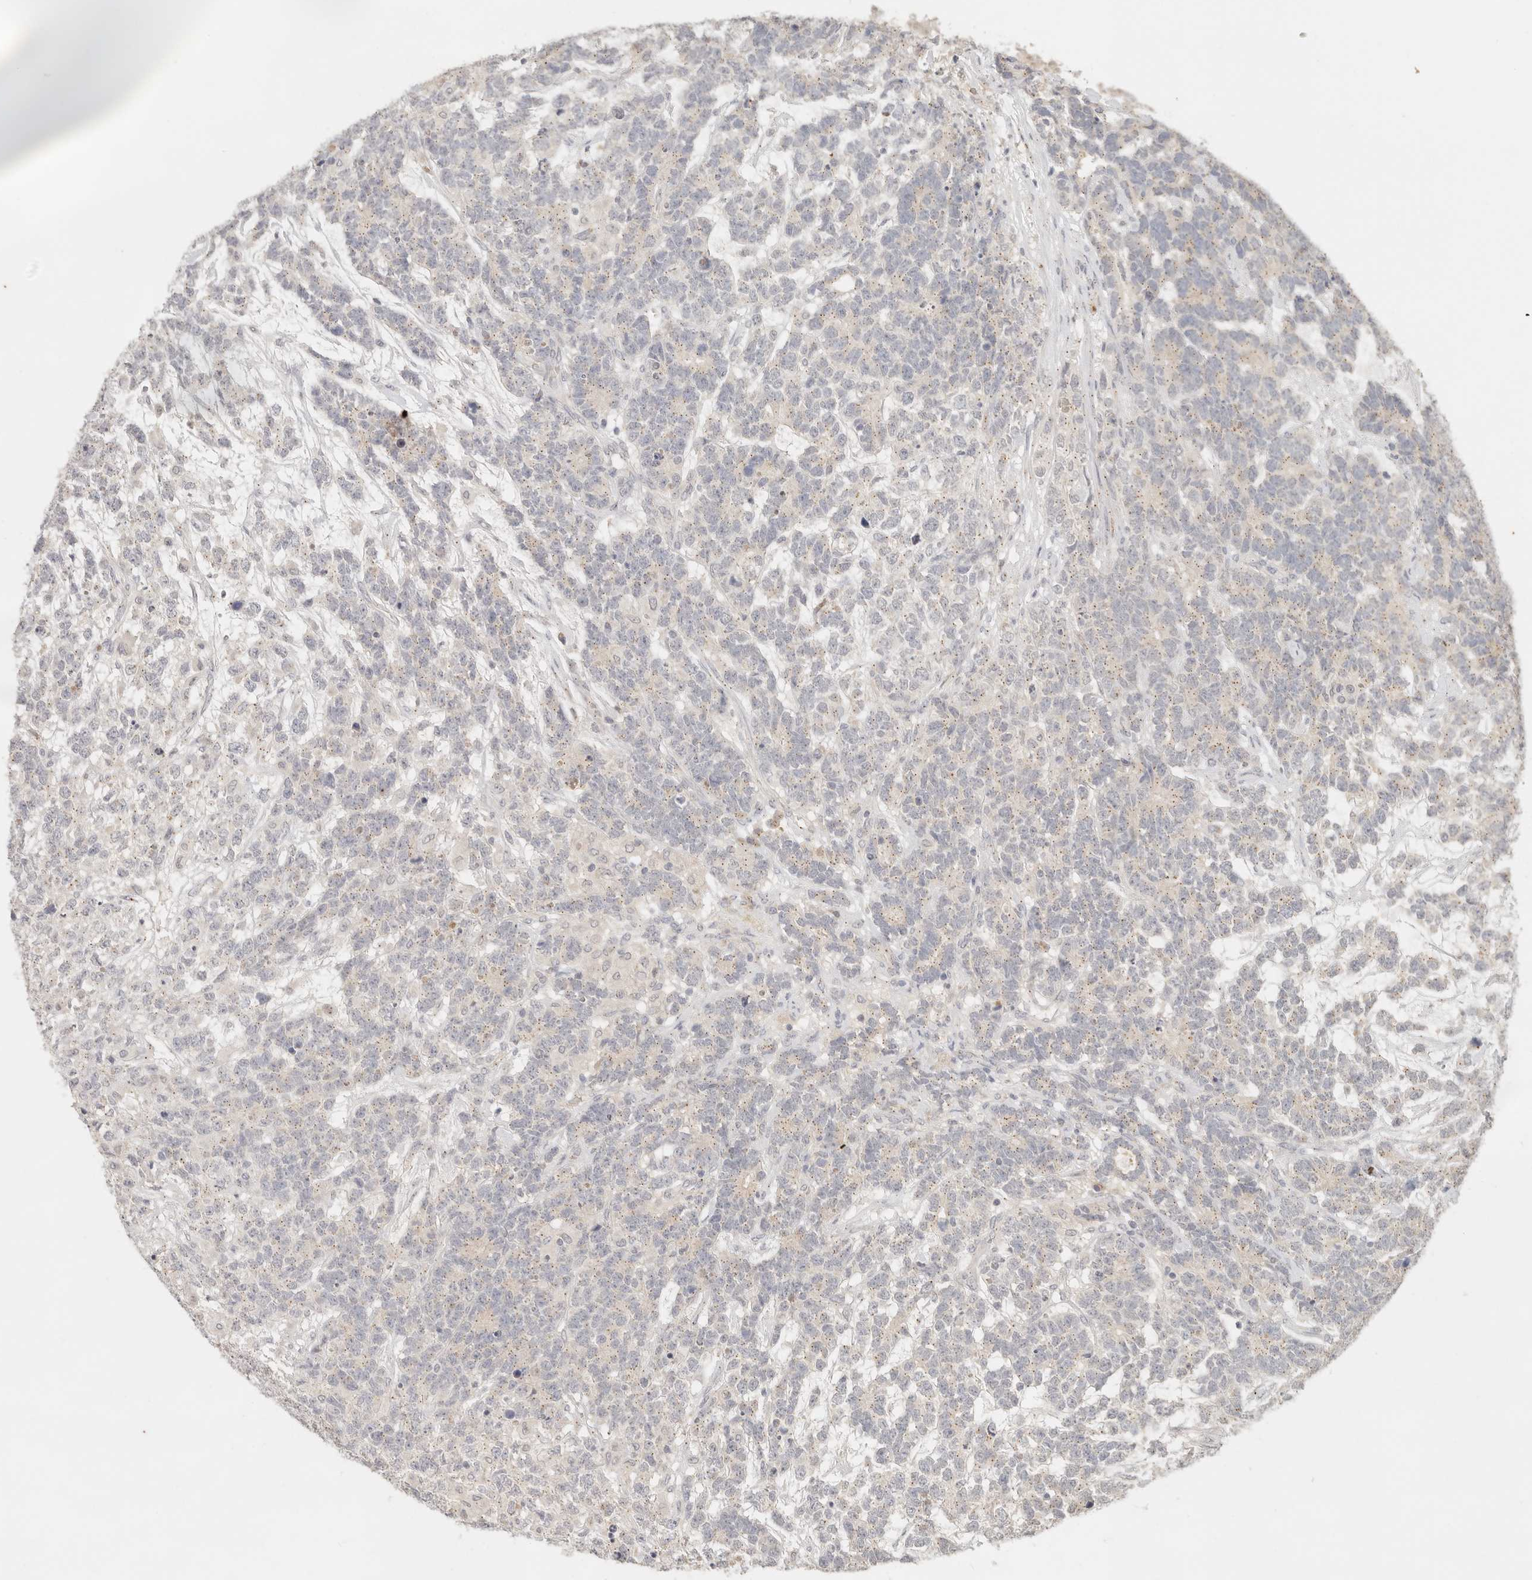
{"staining": {"intensity": "negative", "quantity": "none", "location": "none"}, "tissue": "testis cancer", "cell_type": "Tumor cells", "image_type": "cancer", "snomed": [{"axis": "morphology", "description": "Carcinoma, Embryonal, NOS"}, {"axis": "topography", "description": "Testis"}], "caption": "Photomicrograph shows no significant protein staining in tumor cells of testis embryonal carcinoma.", "gene": "LMO4", "patient": {"sex": "male", "age": 26}}